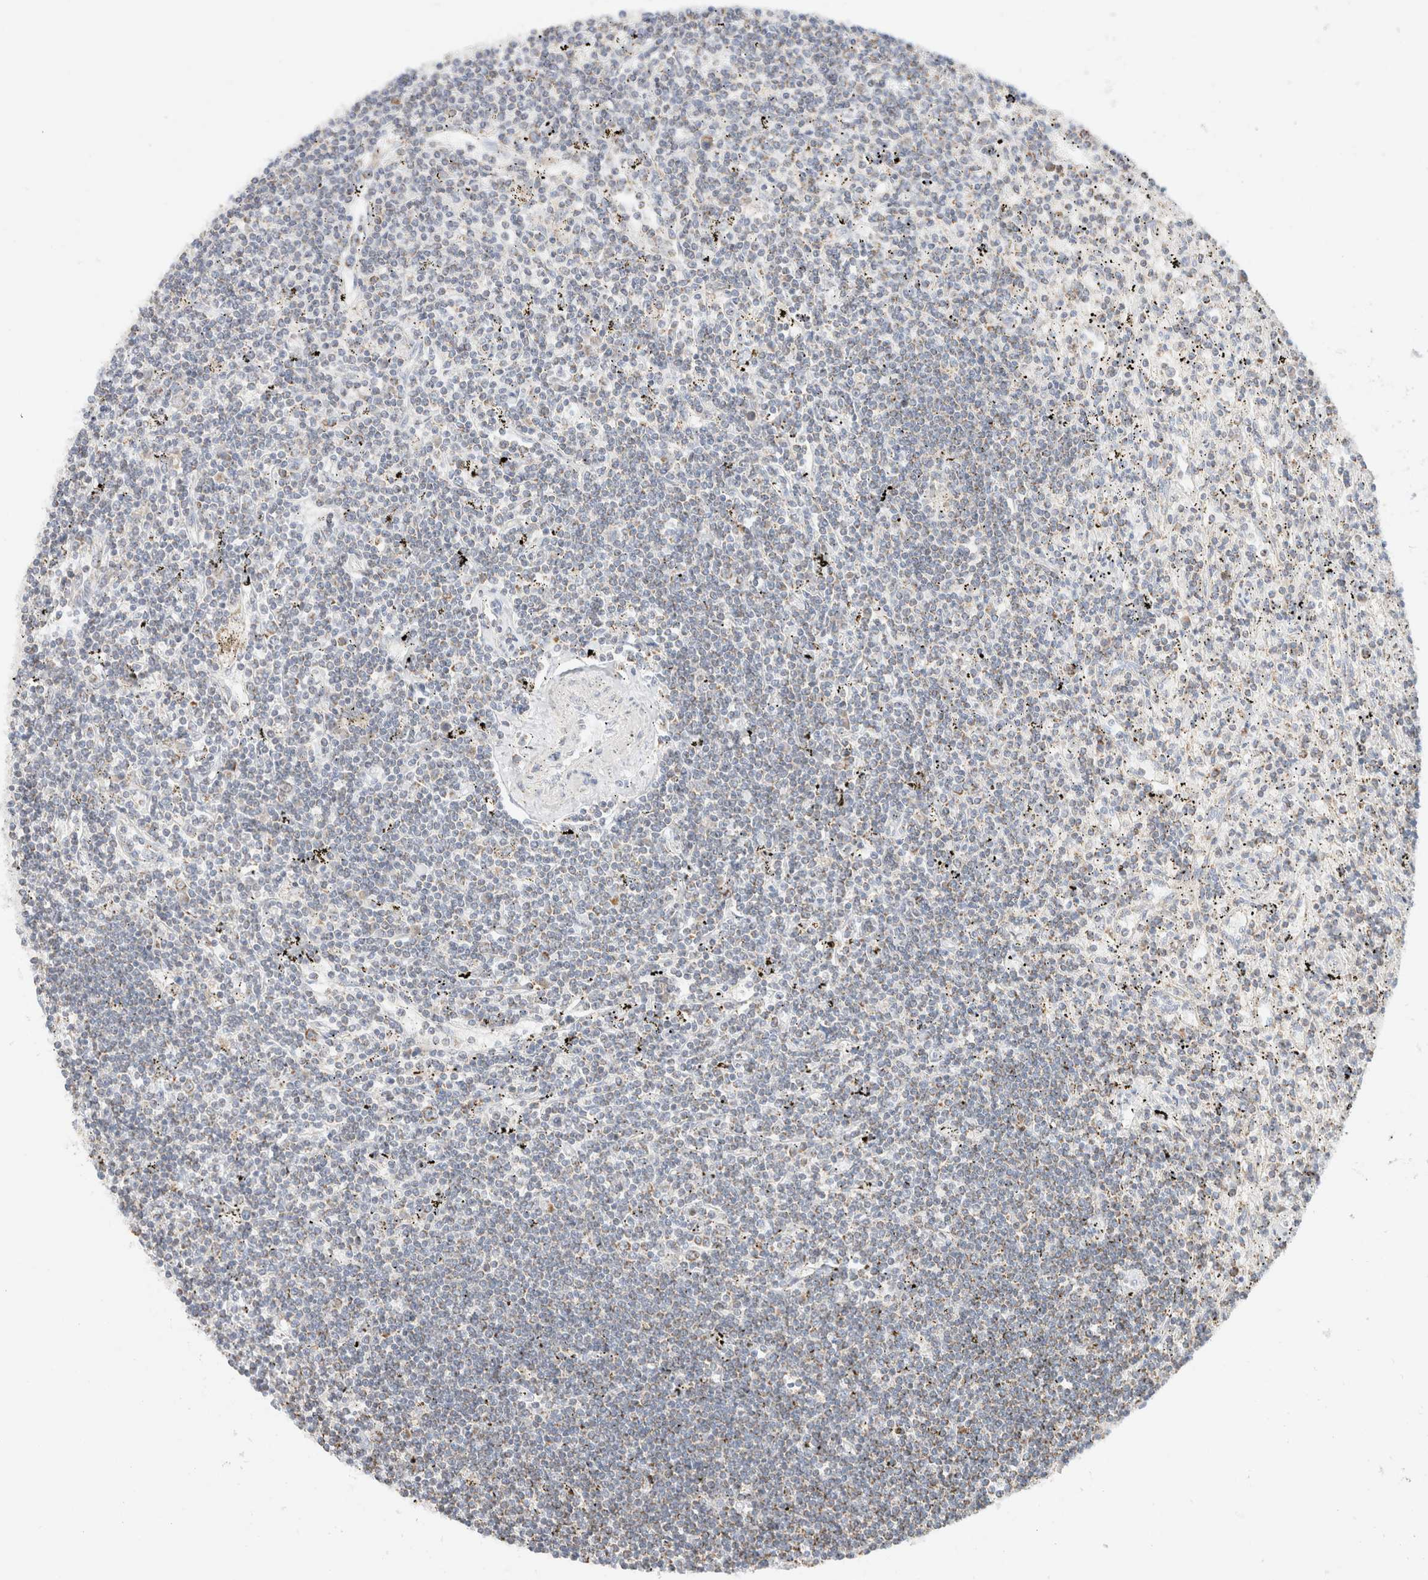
{"staining": {"intensity": "negative", "quantity": "none", "location": "none"}, "tissue": "lymphoma", "cell_type": "Tumor cells", "image_type": "cancer", "snomed": [{"axis": "morphology", "description": "Malignant lymphoma, non-Hodgkin's type, Low grade"}, {"axis": "topography", "description": "Spleen"}], "caption": "The IHC histopathology image has no significant expression in tumor cells of malignant lymphoma, non-Hodgkin's type (low-grade) tissue.", "gene": "HDHD3", "patient": {"sex": "male", "age": 76}}